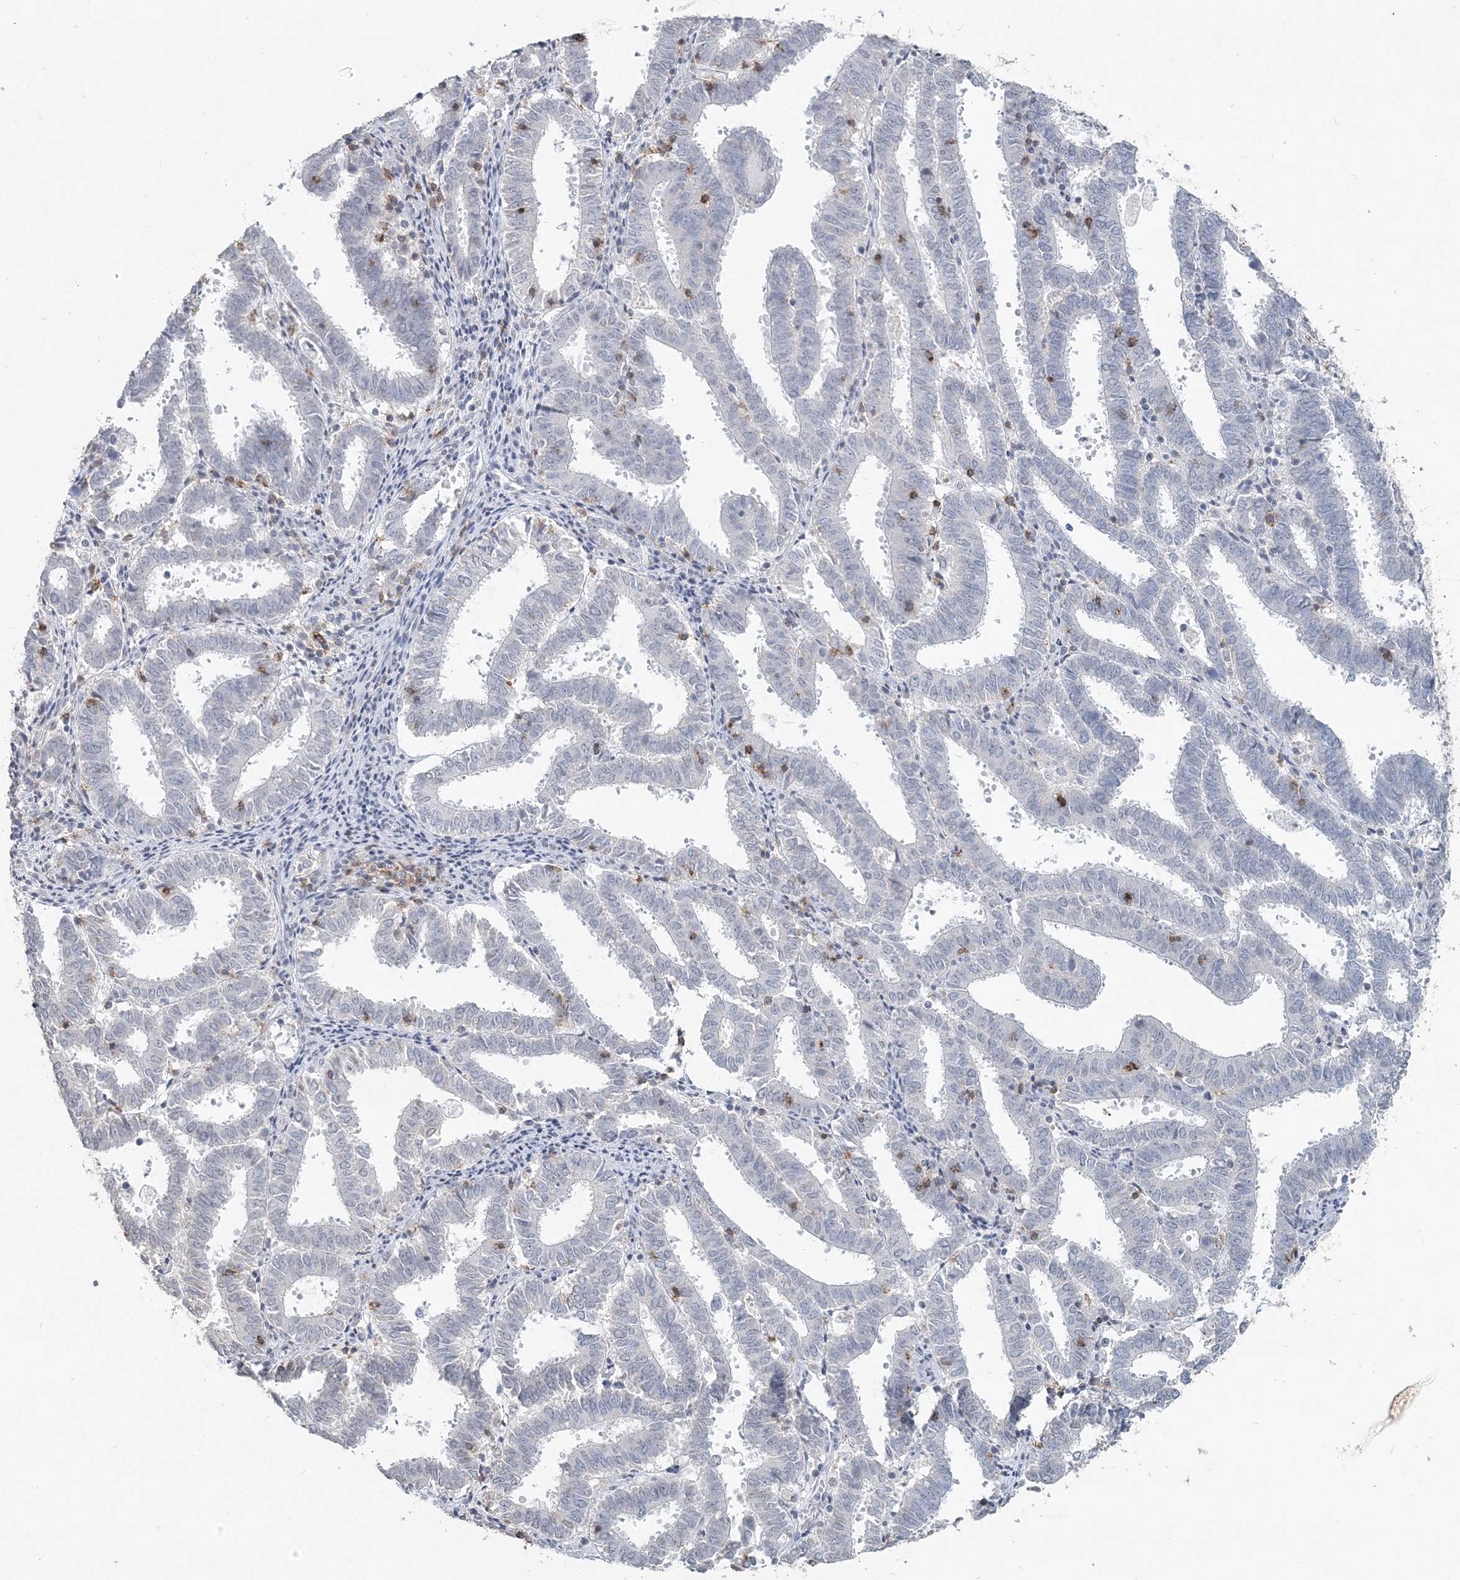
{"staining": {"intensity": "negative", "quantity": "none", "location": "none"}, "tissue": "endometrial cancer", "cell_type": "Tumor cells", "image_type": "cancer", "snomed": [{"axis": "morphology", "description": "Adenocarcinoma, NOS"}, {"axis": "topography", "description": "Uterus"}], "caption": "Tumor cells are negative for brown protein staining in adenocarcinoma (endometrial).", "gene": "PDCD1", "patient": {"sex": "female", "age": 83}}